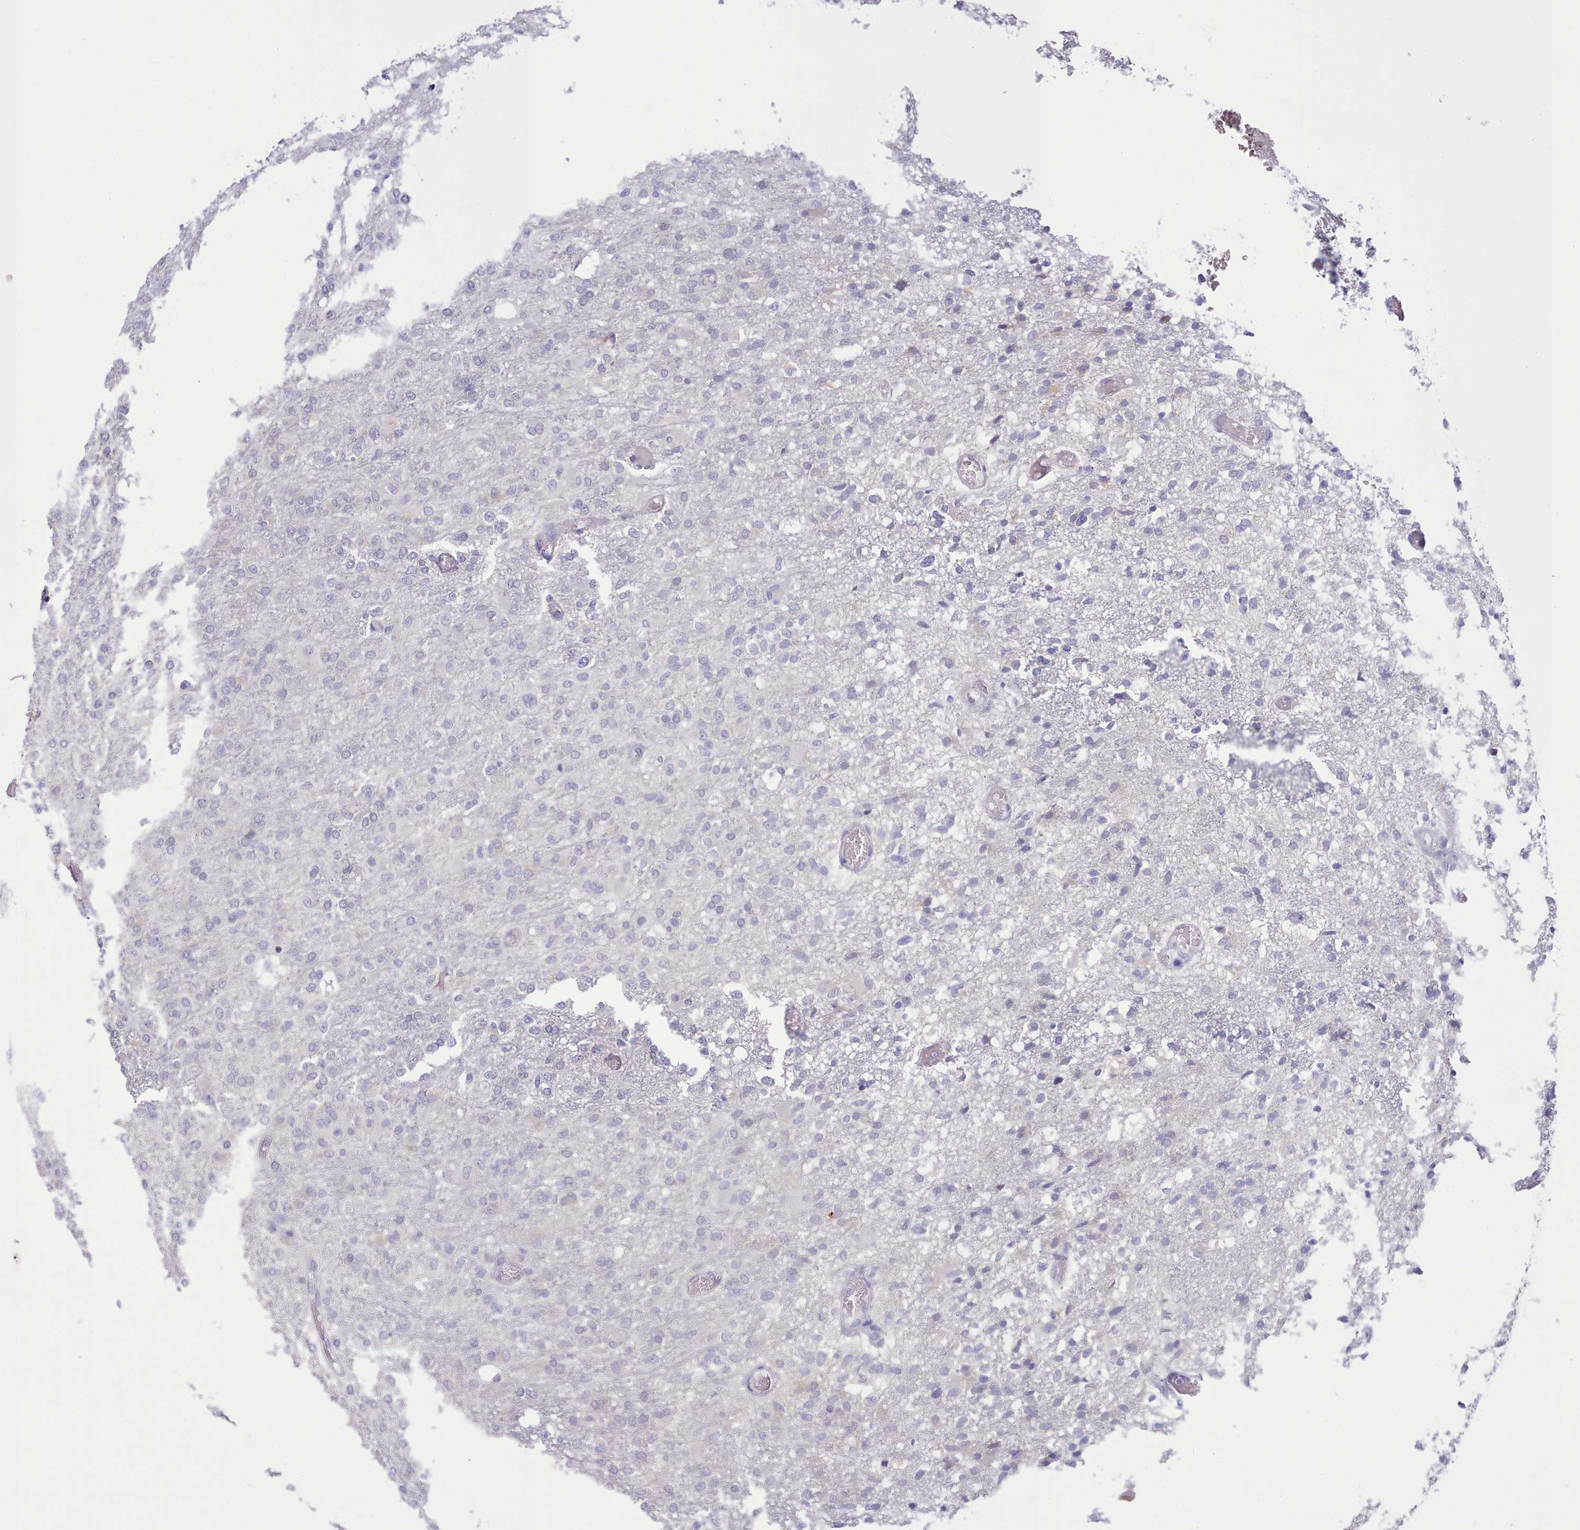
{"staining": {"intensity": "negative", "quantity": "none", "location": "none"}, "tissue": "glioma", "cell_type": "Tumor cells", "image_type": "cancer", "snomed": [{"axis": "morphology", "description": "Glioma, malignant, High grade"}, {"axis": "topography", "description": "Brain"}], "caption": "The photomicrograph shows no significant positivity in tumor cells of glioma. (DAB immunohistochemistry (IHC) visualized using brightfield microscopy, high magnification).", "gene": "TMEM253", "patient": {"sex": "female", "age": 74}}